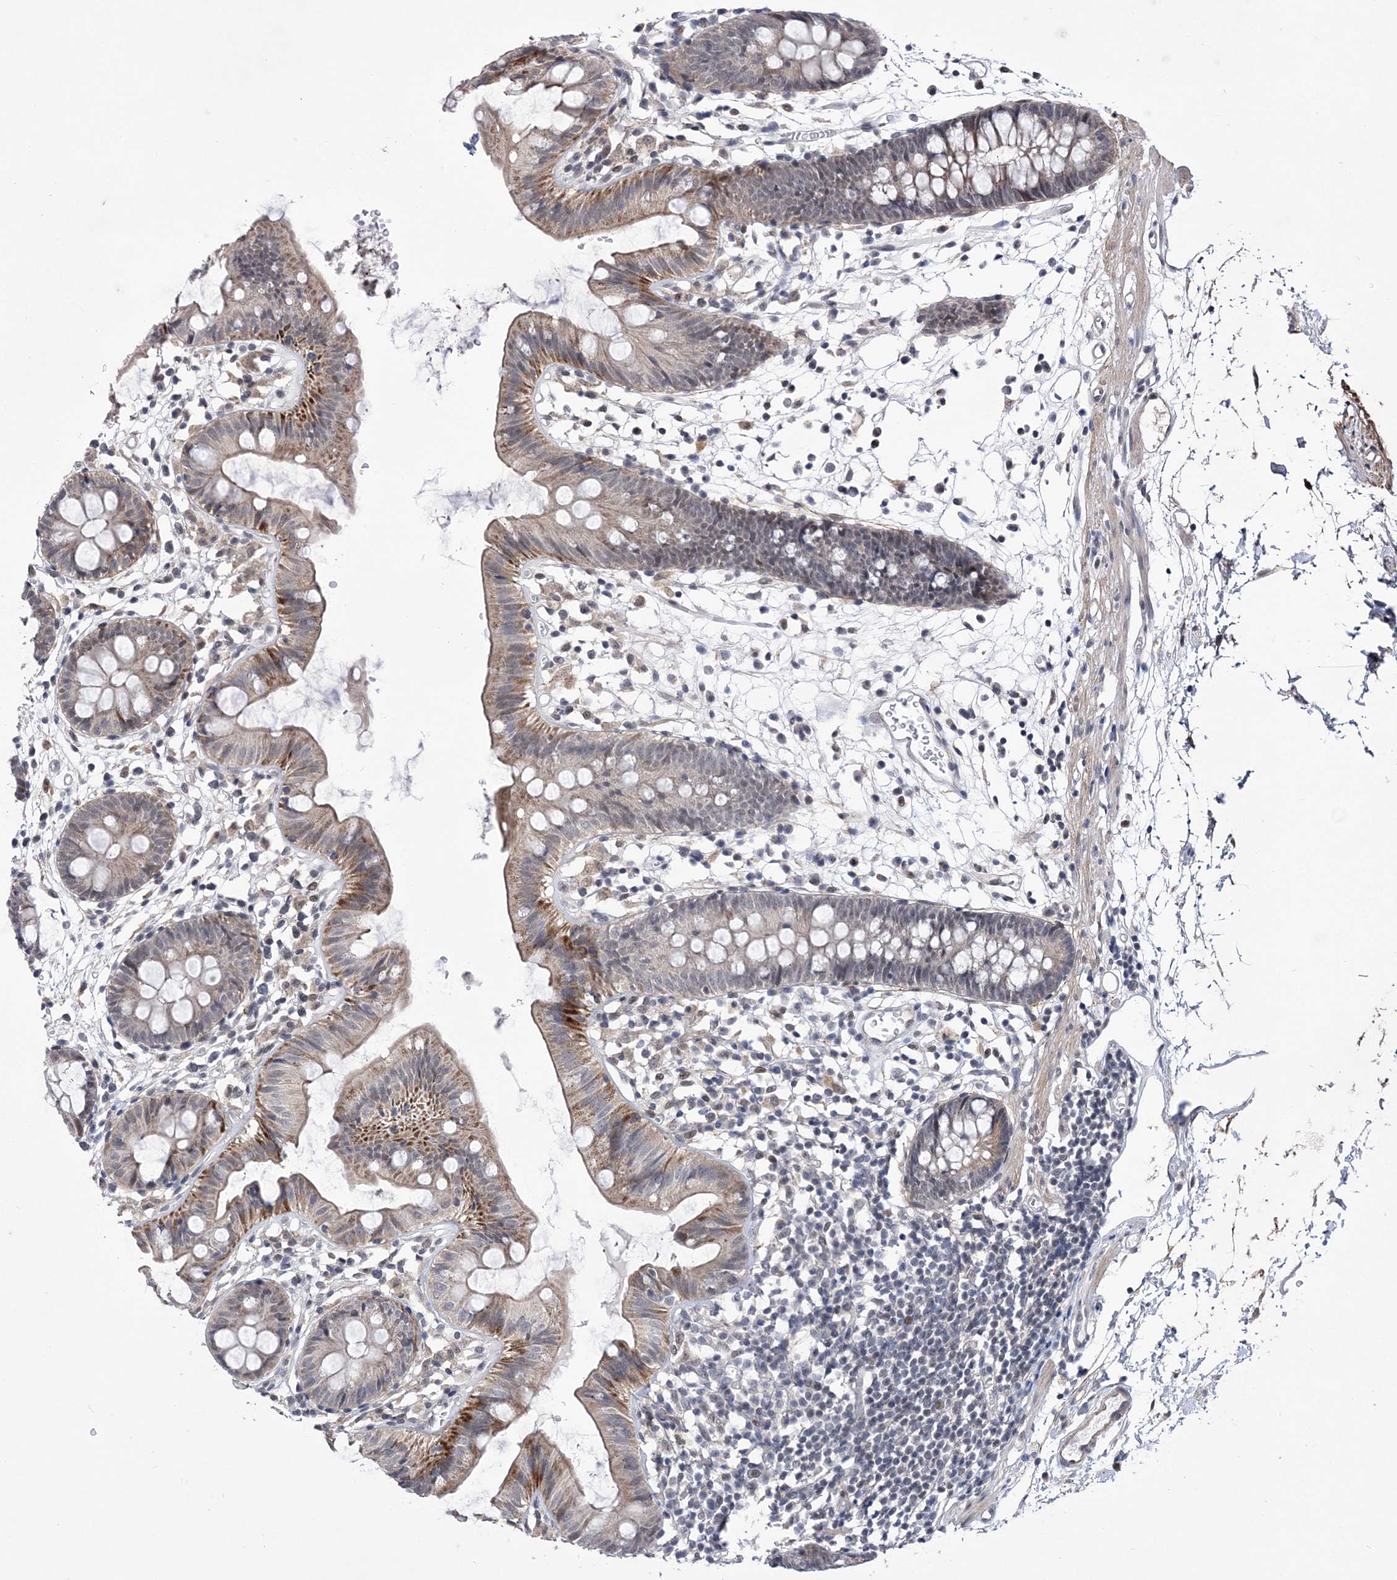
{"staining": {"intensity": "weak", "quantity": ">75%", "location": "cytoplasmic/membranous"}, "tissue": "colon", "cell_type": "Endothelial cells", "image_type": "normal", "snomed": [{"axis": "morphology", "description": "Normal tissue, NOS"}, {"axis": "topography", "description": "Colon"}], "caption": "This micrograph displays normal colon stained with immunohistochemistry to label a protein in brown. The cytoplasmic/membranous of endothelial cells show weak positivity for the protein. Nuclei are counter-stained blue.", "gene": "BOD1L1", "patient": {"sex": "male", "age": 56}}